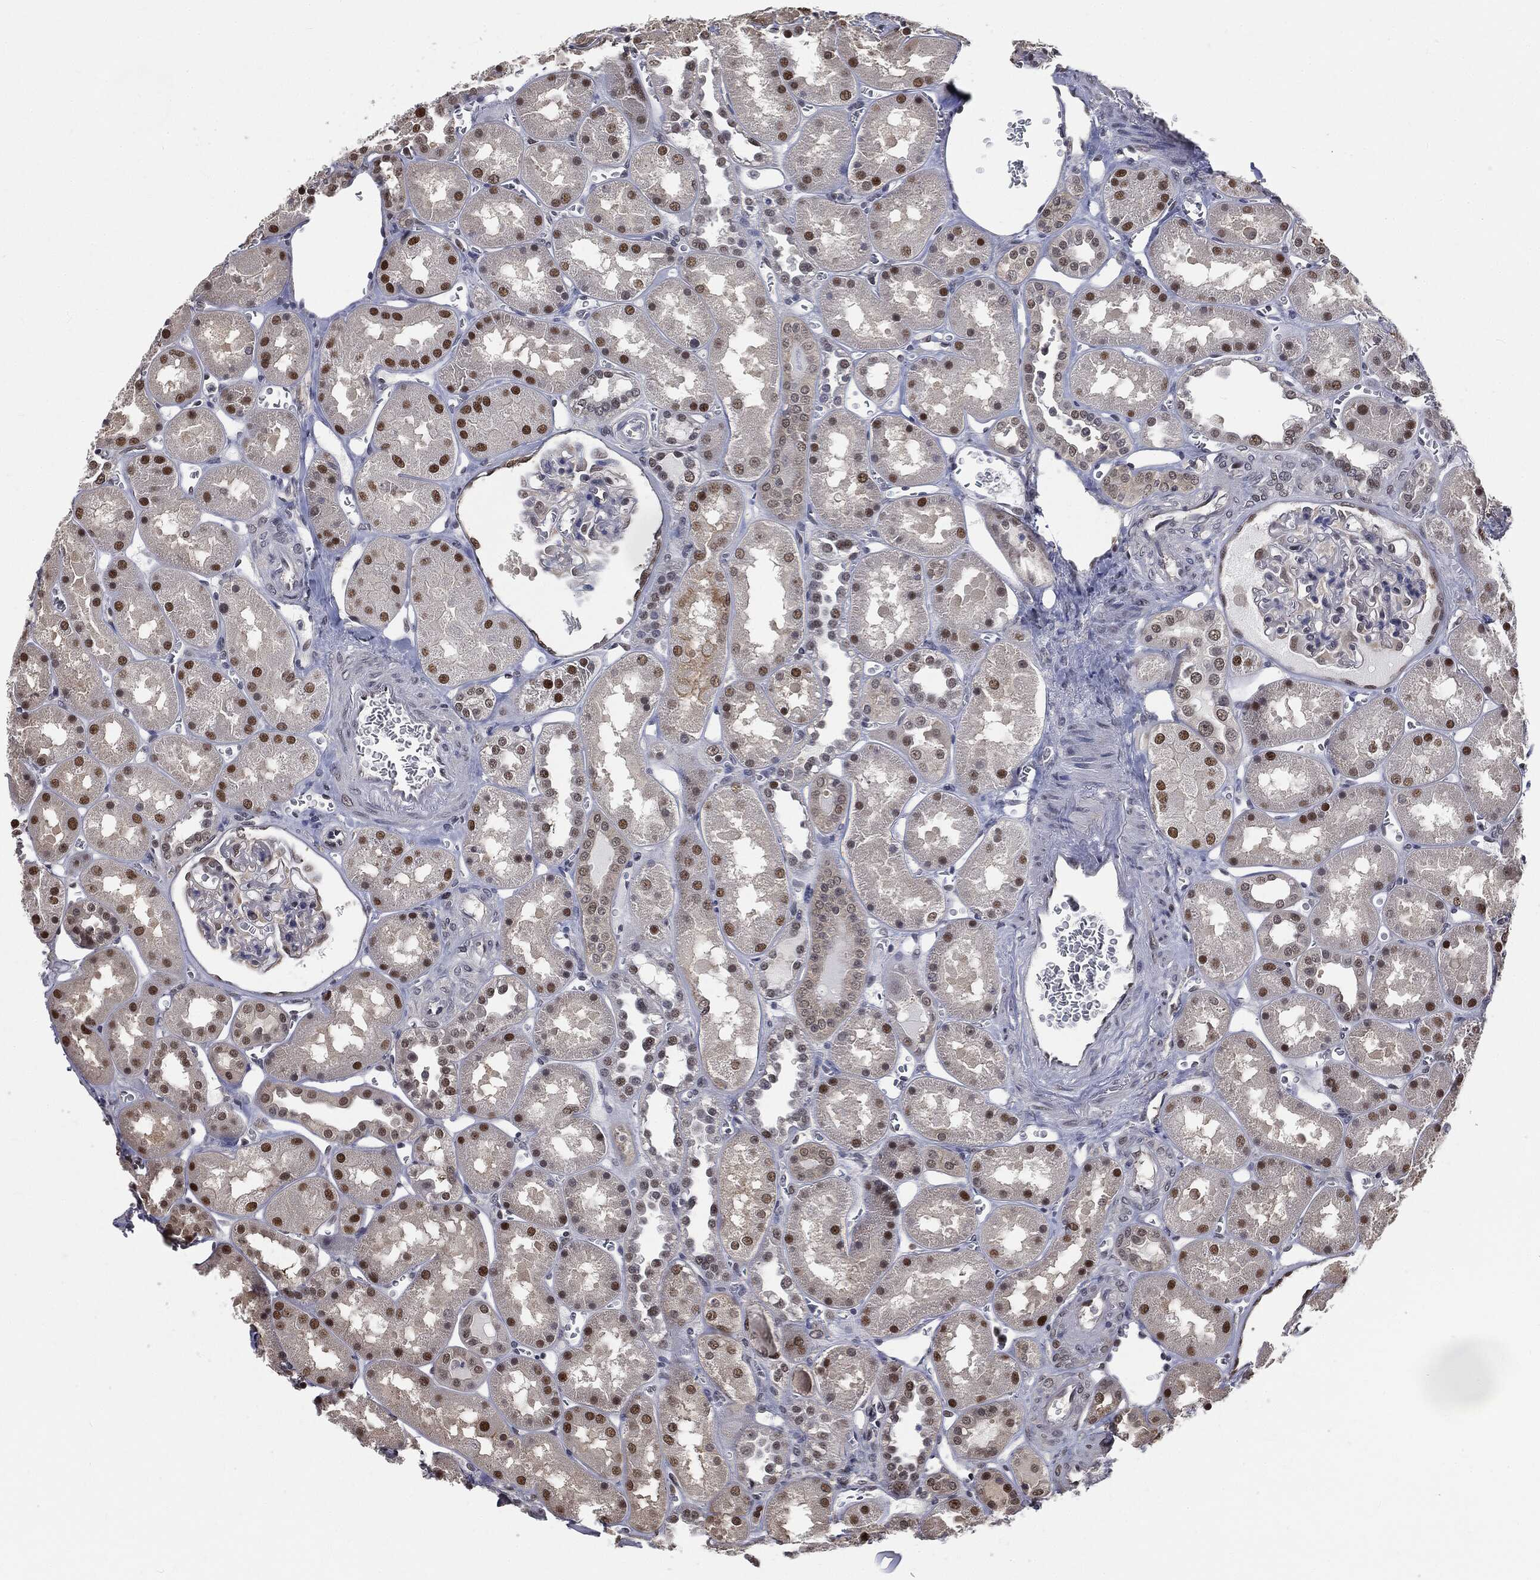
{"staining": {"intensity": "strong", "quantity": "<25%", "location": "nuclear"}, "tissue": "kidney", "cell_type": "Cells in glomeruli", "image_type": "normal", "snomed": [{"axis": "morphology", "description": "Normal tissue, NOS"}, {"axis": "topography", "description": "Kidney"}], "caption": "Cells in glomeruli reveal medium levels of strong nuclear expression in approximately <25% of cells in normal human kidney.", "gene": "SHLD2", "patient": {"sex": "male", "age": 73}}